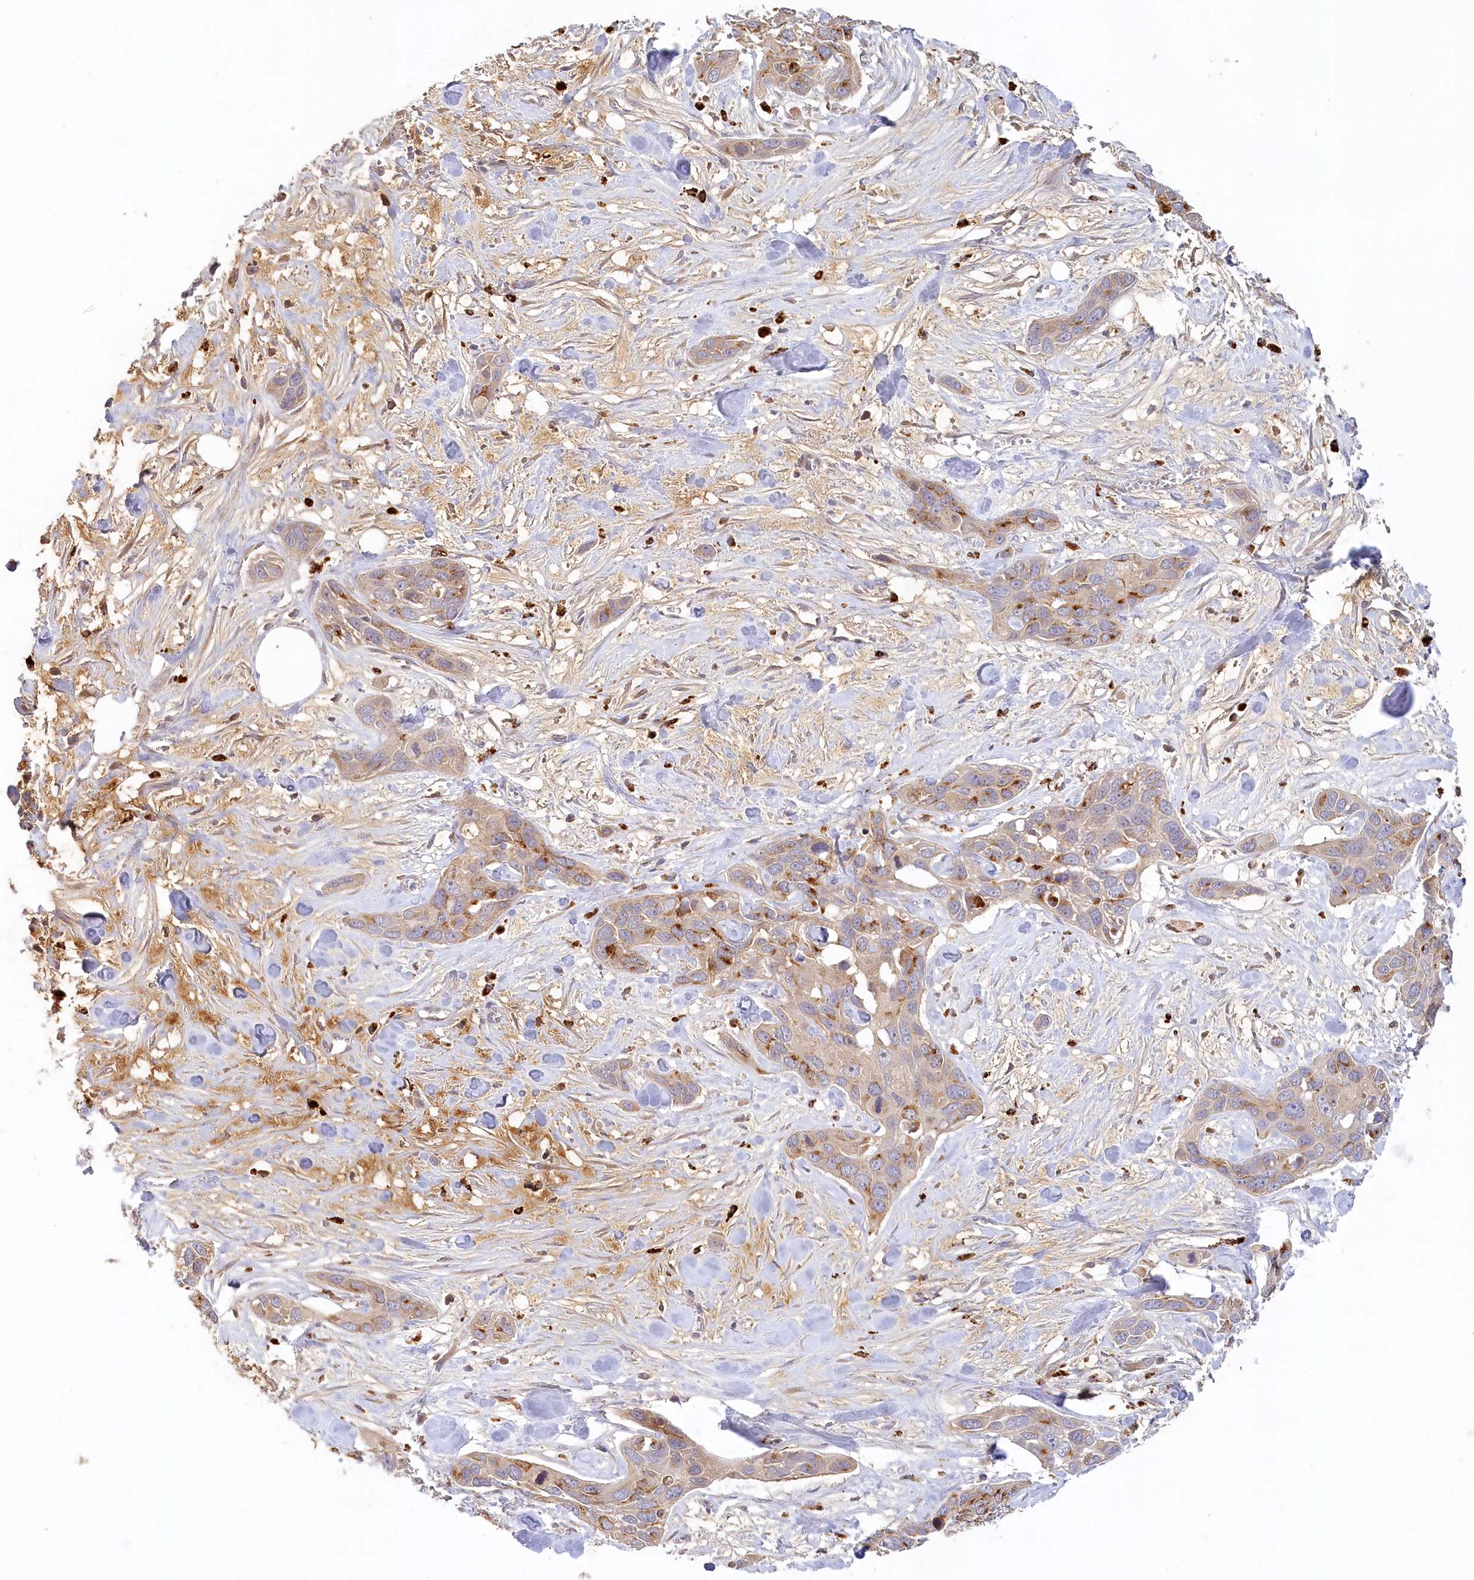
{"staining": {"intensity": "moderate", "quantity": "<25%", "location": "cytoplasmic/membranous"}, "tissue": "pancreatic cancer", "cell_type": "Tumor cells", "image_type": "cancer", "snomed": [{"axis": "morphology", "description": "Adenocarcinoma, NOS"}, {"axis": "topography", "description": "Pancreas"}], "caption": "Pancreatic adenocarcinoma was stained to show a protein in brown. There is low levels of moderate cytoplasmic/membranous expression in approximately <25% of tumor cells. Immunohistochemistry (ihc) stains the protein of interest in brown and the nuclei are stained blue.", "gene": "VSIG1", "patient": {"sex": "female", "age": 60}}